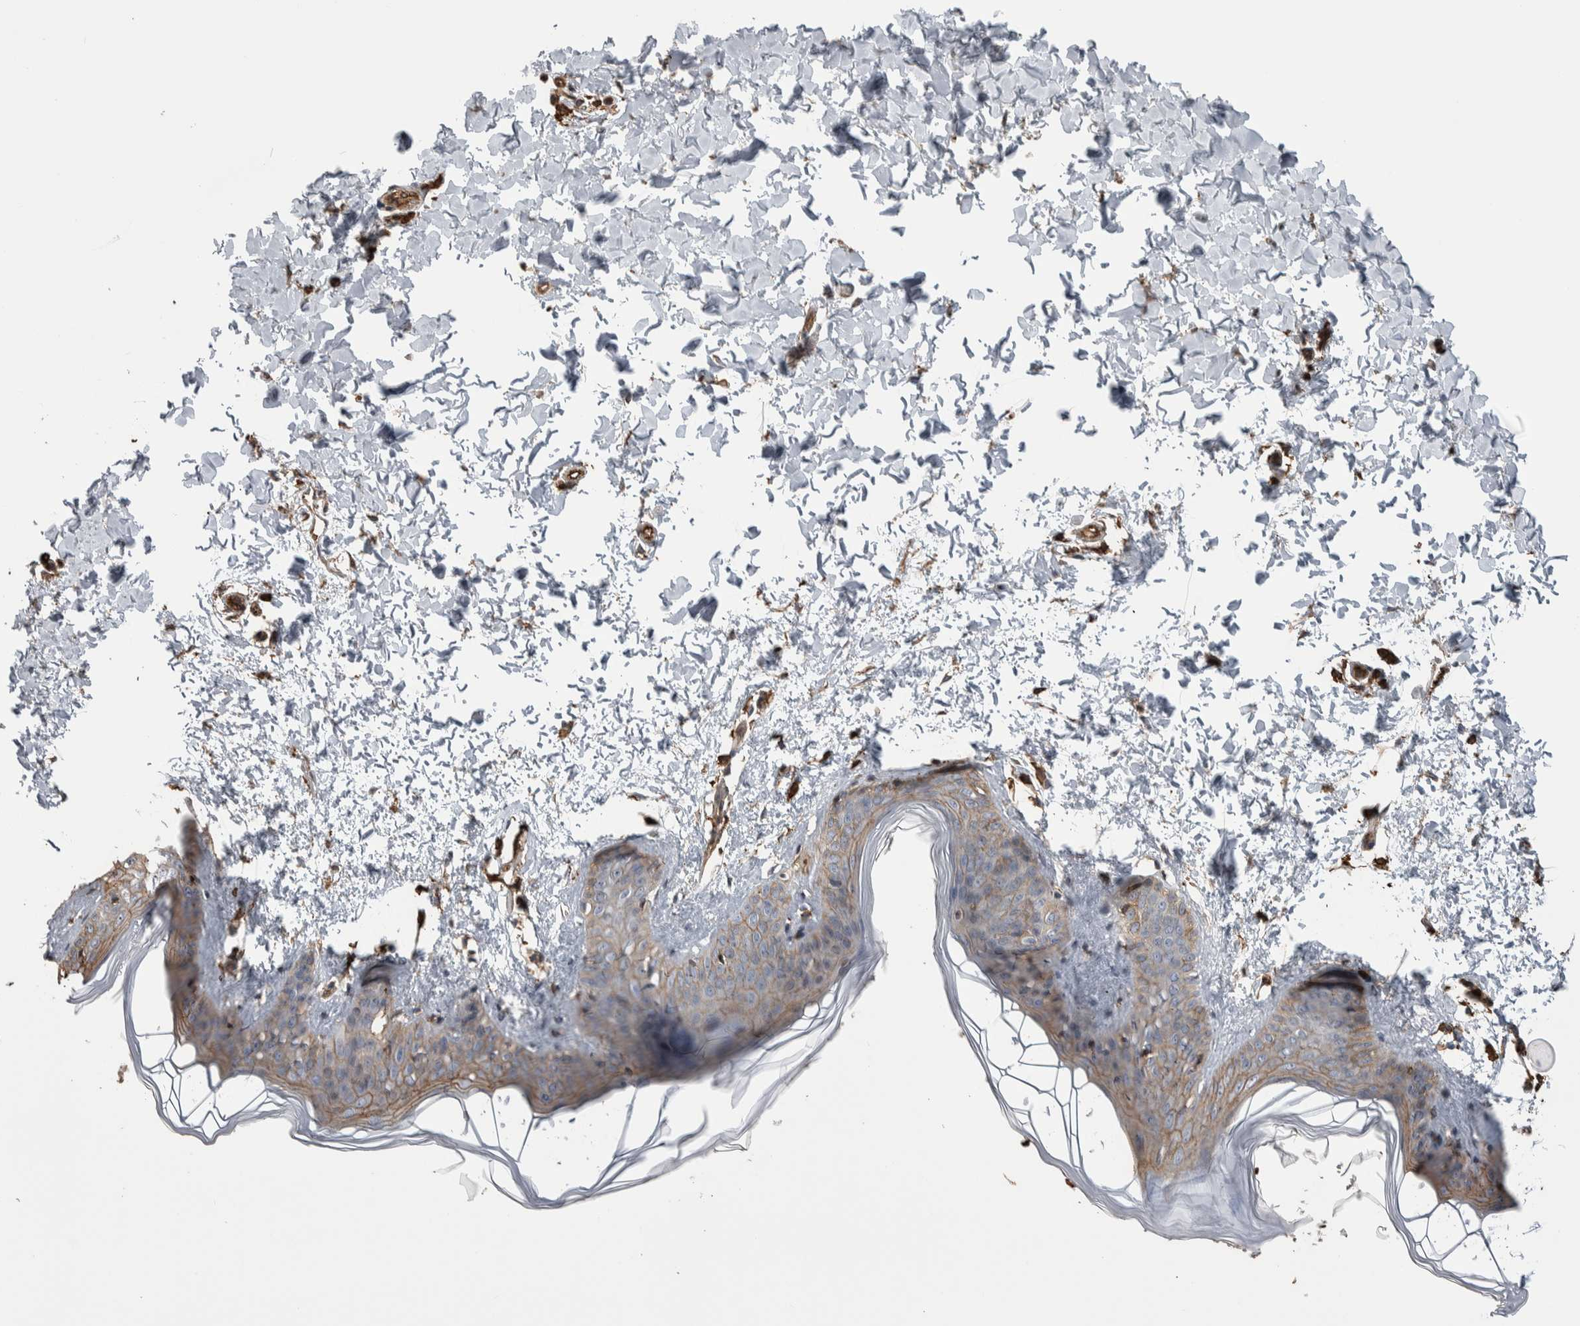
{"staining": {"intensity": "moderate", "quantity": "25%-75%", "location": "cytoplasmic/membranous"}, "tissue": "skin", "cell_type": "Fibroblasts", "image_type": "normal", "snomed": [{"axis": "morphology", "description": "Normal tissue, NOS"}, {"axis": "topography", "description": "Skin"}], "caption": "Brown immunohistochemical staining in unremarkable skin exhibits moderate cytoplasmic/membranous expression in about 25%-75% of fibroblasts.", "gene": "ENPP2", "patient": {"sex": "female", "age": 17}}